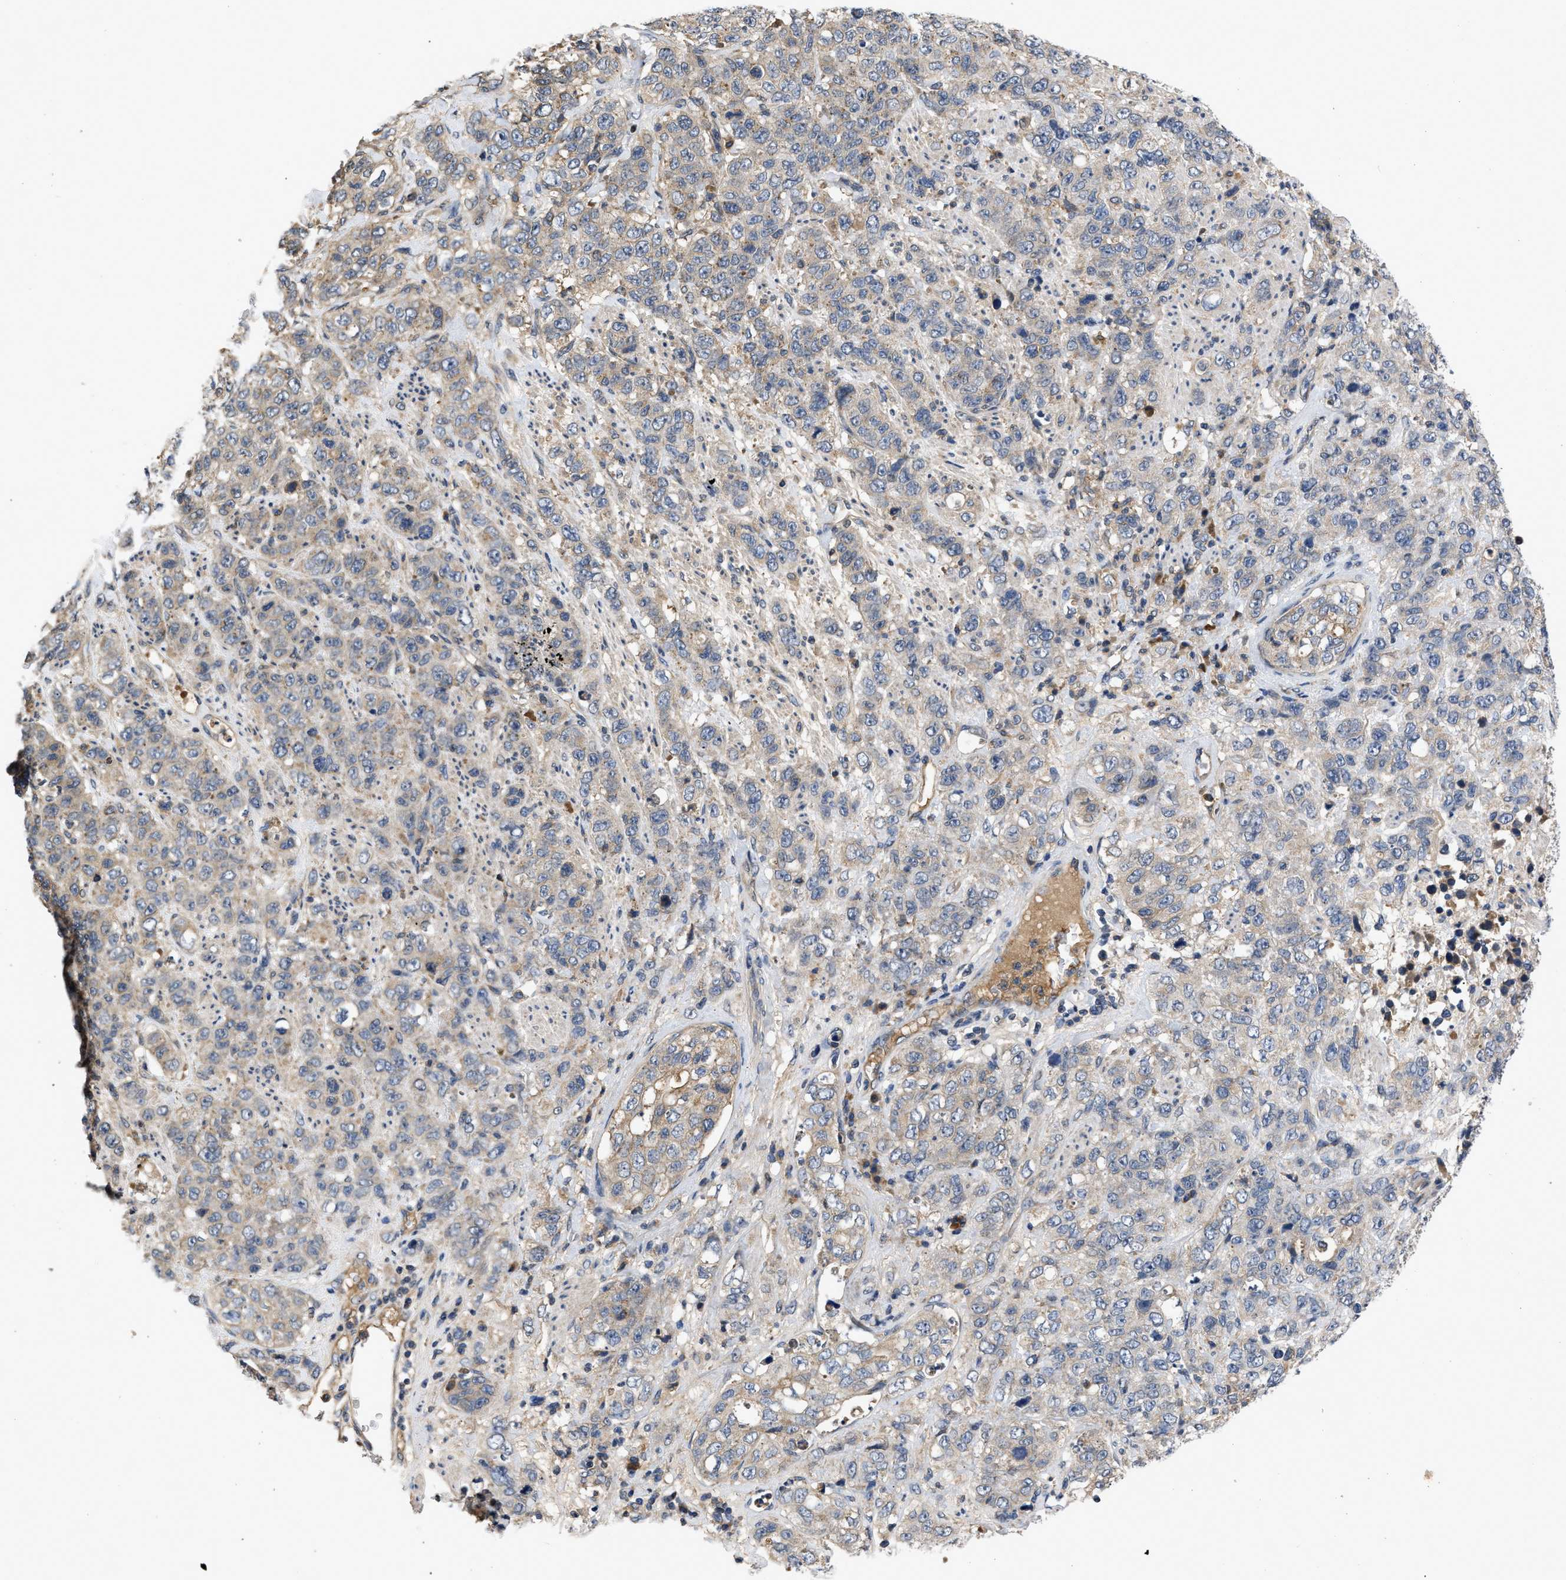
{"staining": {"intensity": "weak", "quantity": "<25%", "location": "cytoplasmic/membranous"}, "tissue": "stomach cancer", "cell_type": "Tumor cells", "image_type": "cancer", "snomed": [{"axis": "morphology", "description": "Adenocarcinoma, NOS"}, {"axis": "topography", "description": "Stomach"}], "caption": "Stomach adenocarcinoma stained for a protein using immunohistochemistry reveals no staining tumor cells.", "gene": "VPS4A", "patient": {"sex": "male", "age": 48}}